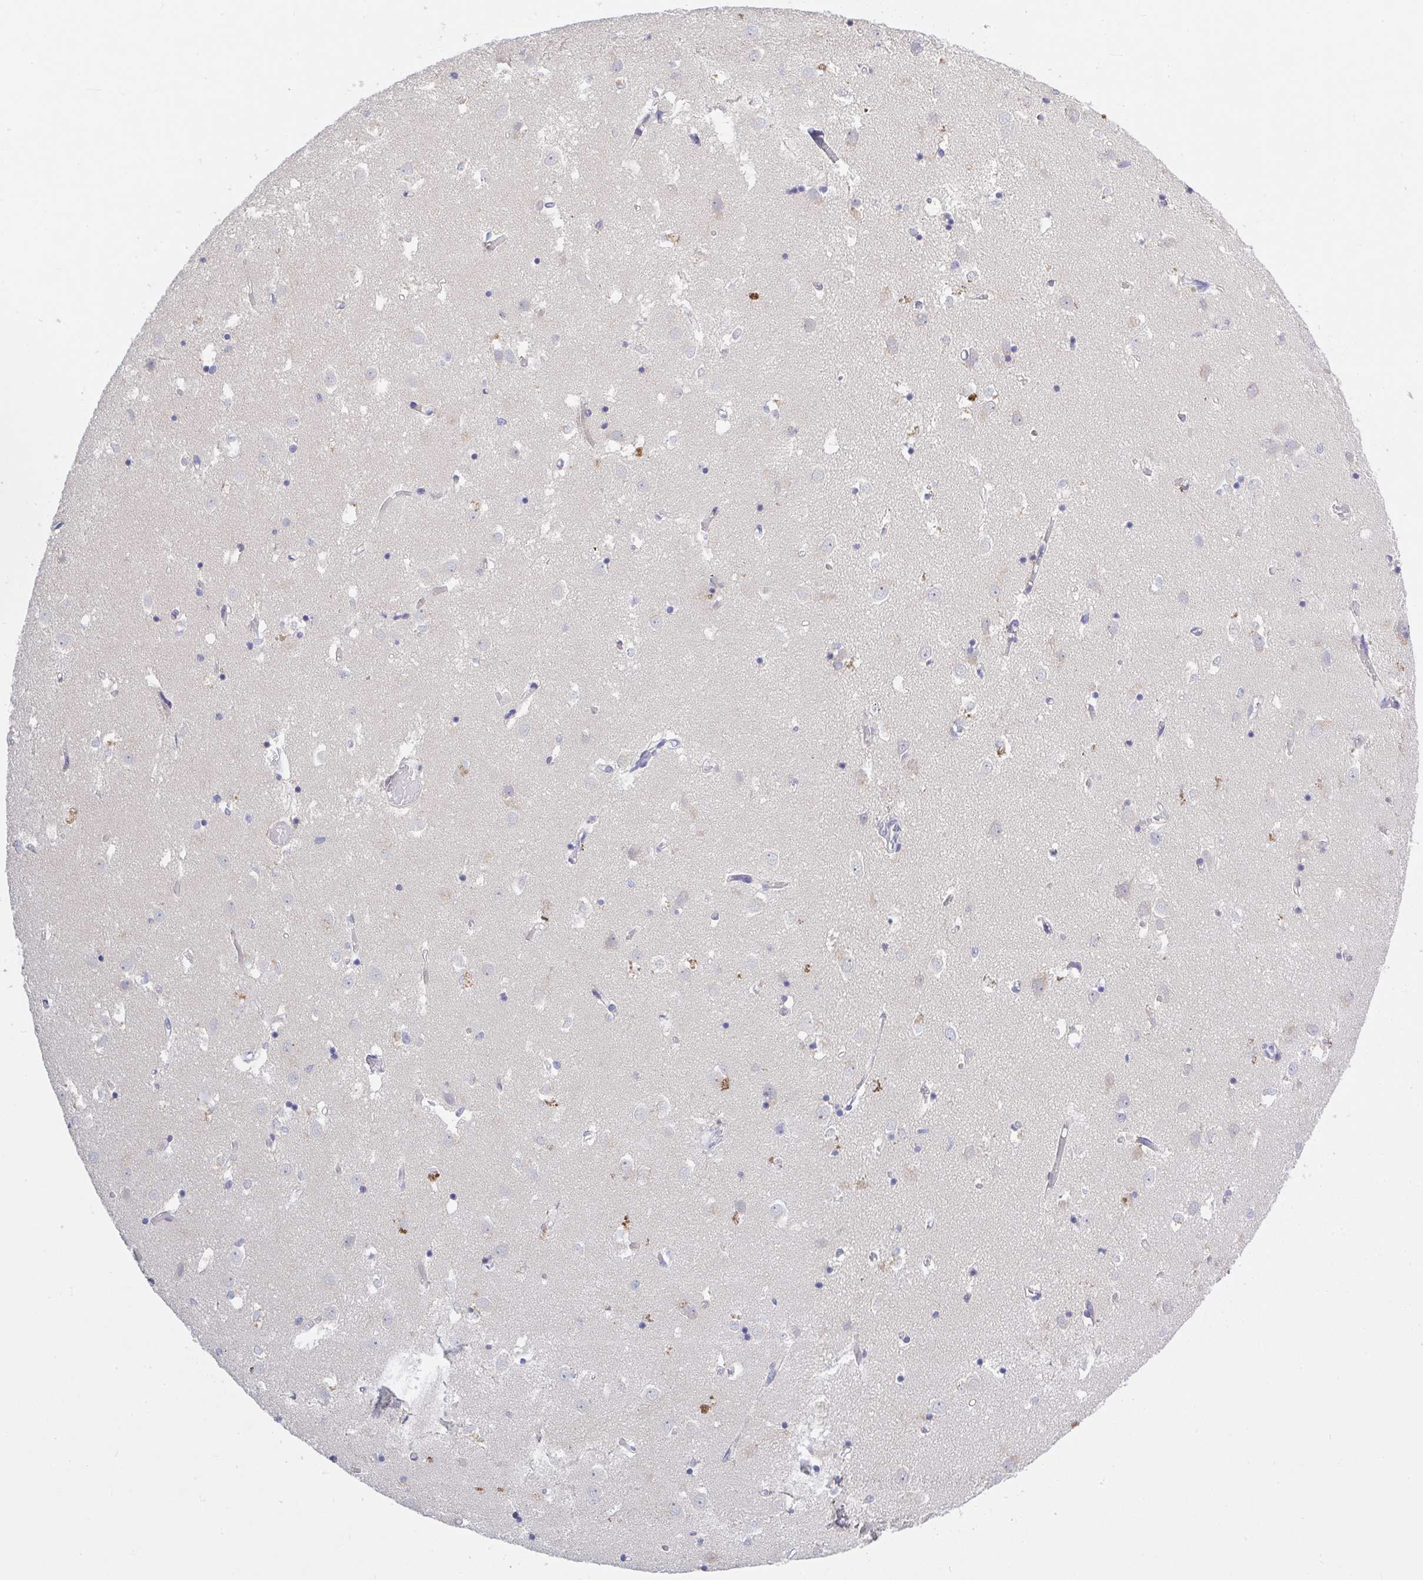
{"staining": {"intensity": "negative", "quantity": "none", "location": "none"}, "tissue": "caudate", "cell_type": "Glial cells", "image_type": "normal", "snomed": [{"axis": "morphology", "description": "Normal tissue, NOS"}, {"axis": "topography", "description": "Lateral ventricle wall"}], "caption": "Immunohistochemical staining of normal caudate displays no significant expression in glial cells.", "gene": "ZNF561", "patient": {"sex": "male", "age": 70}}